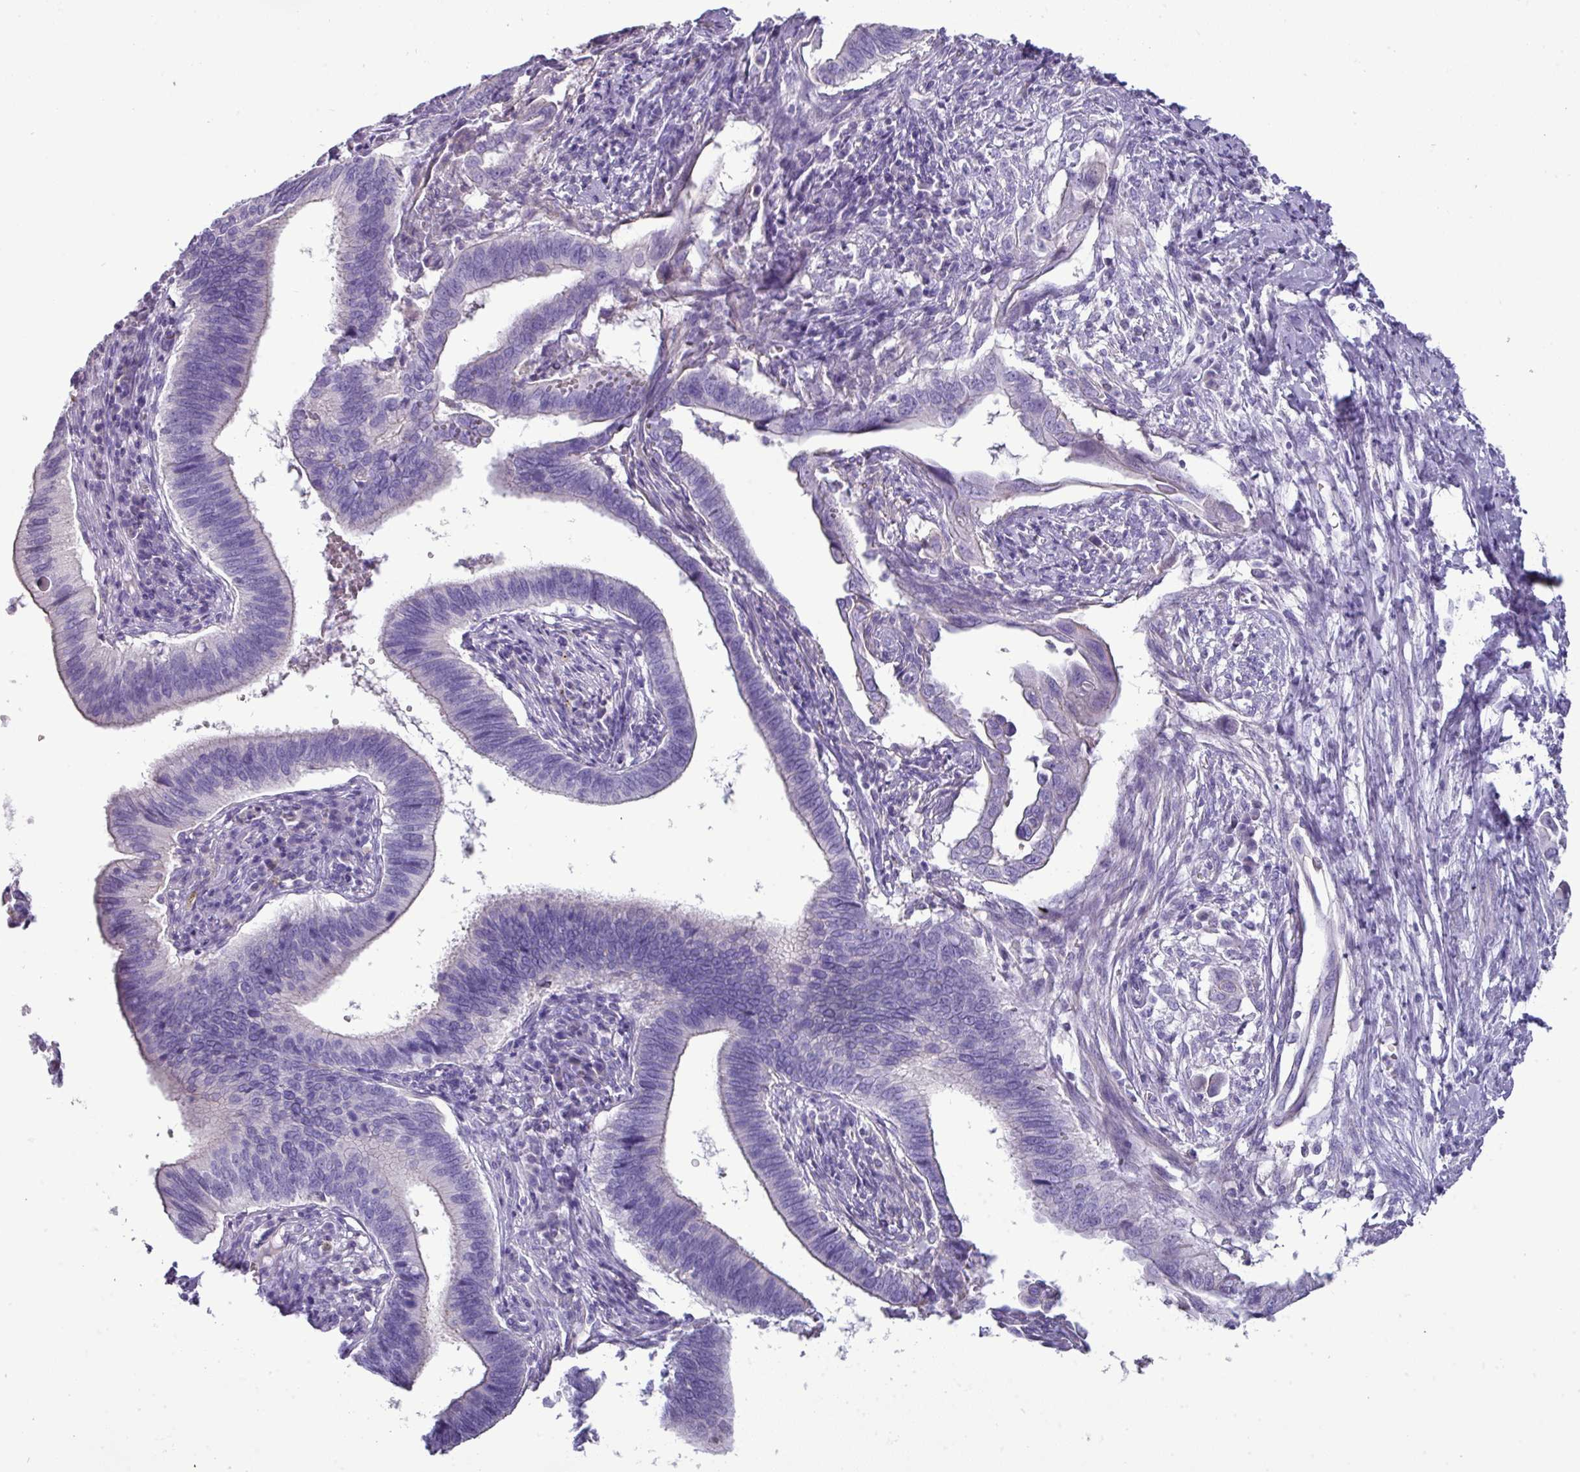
{"staining": {"intensity": "negative", "quantity": "none", "location": "none"}, "tissue": "cervical cancer", "cell_type": "Tumor cells", "image_type": "cancer", "snomed": [{"axis": "morphology", "description": "Adenocarcinoma, NOS"}, {"axis": "topography", "description": "Cervix"}], "caption": "A high-resolution micrograph shows immunohistochemistry (IHC) staining of cervical cancer, which exhibits no significant positivity in tumor cells.", "gene": "GSTA3", "patient": {"sex": "female", "age": 42}}